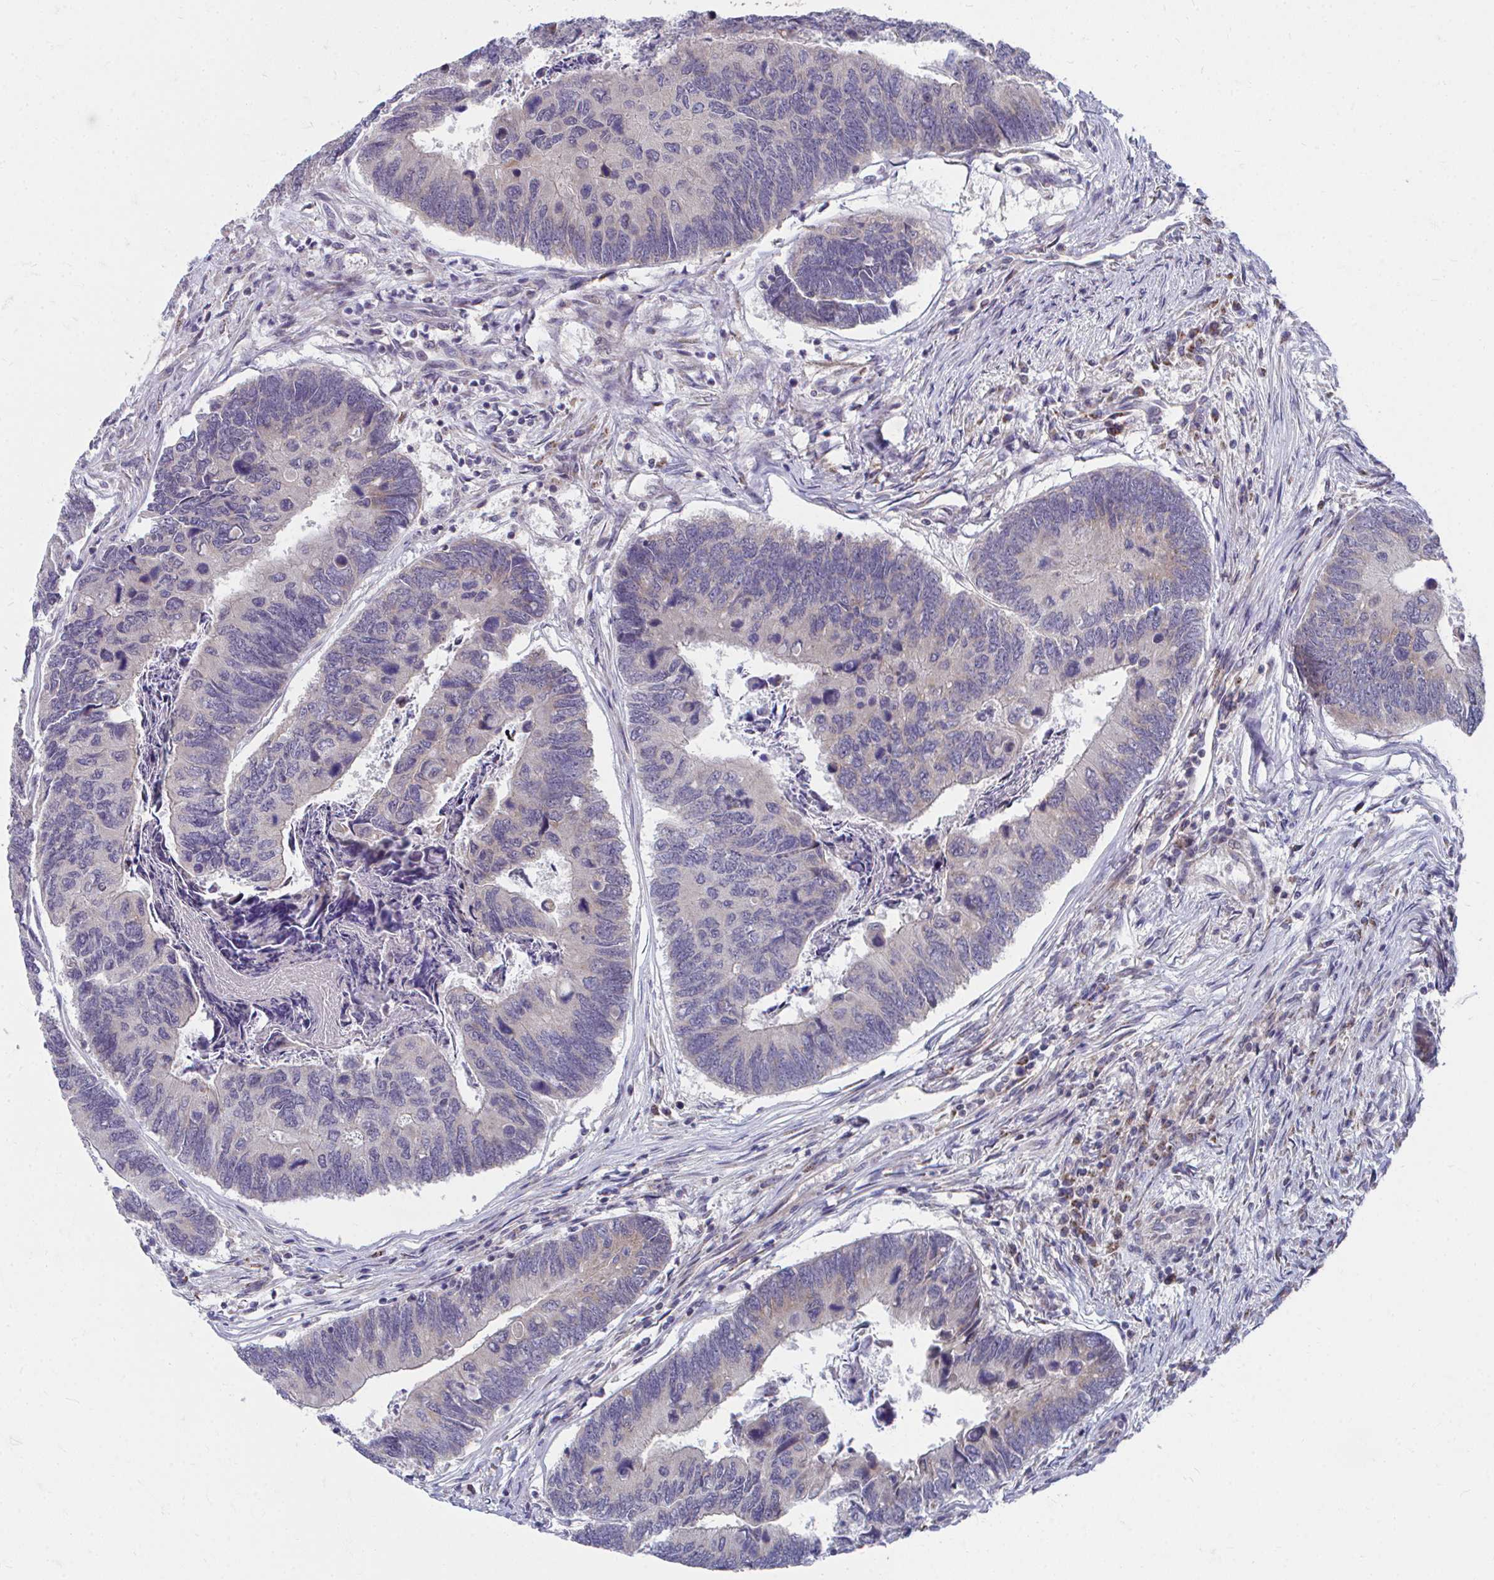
{"staining": {"intensity": "negative", "quantity": "none", "location": "none"}, "tissue": "colorectal cancer", "cell_type": "Tumor cells", "image_type": "cancer", "snomed": [{"axis": "morphology", "description": "Adenocarcinoma, NOS"}, {"axis": "topography", "description": "Colon"}], "caption": "Tumor cells are negative for brown protein staining in colorectal cancer (adenocarcinoma).", "gene": "PEX3", "patient": {"sex": "female", "age": 67}}